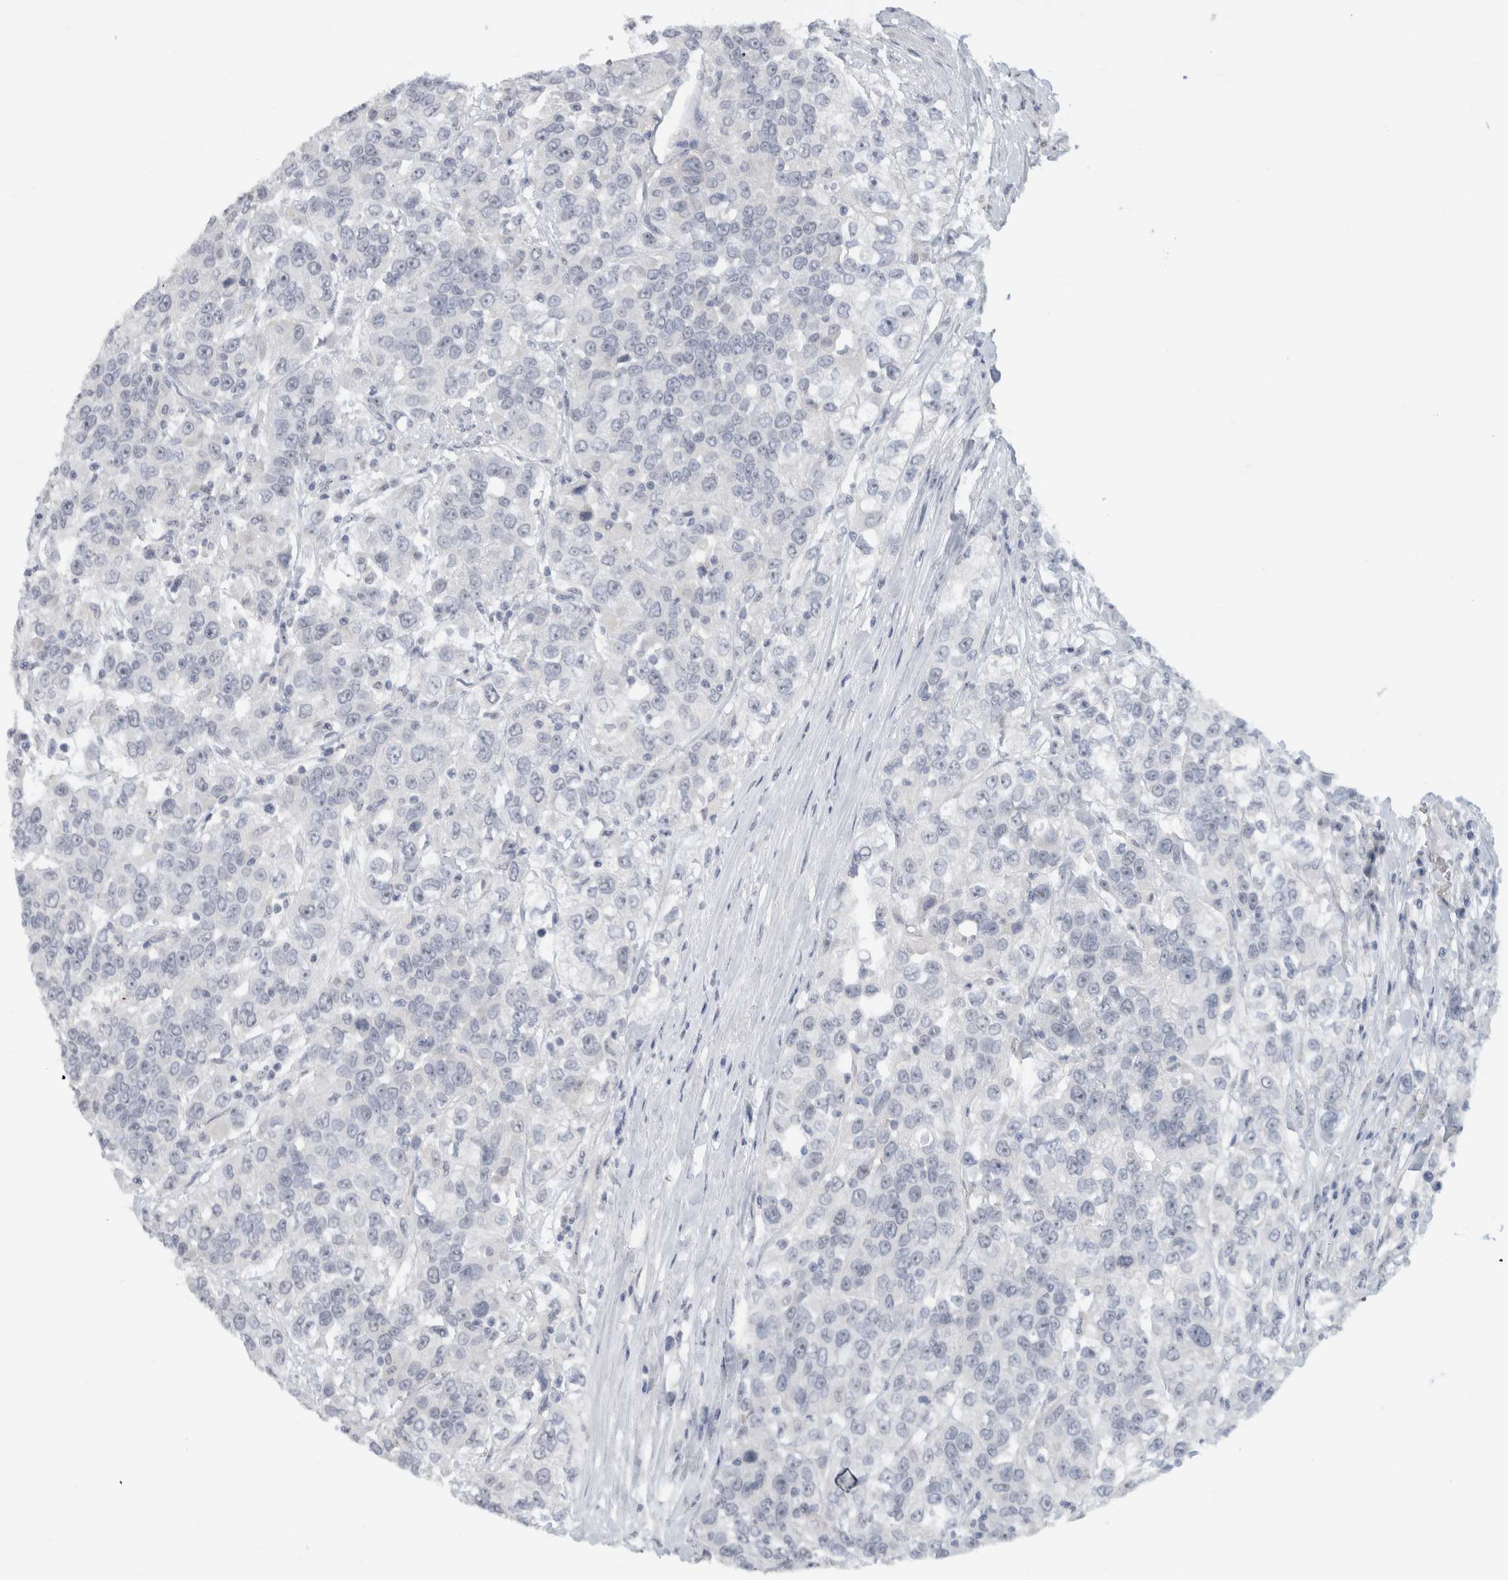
{"staining": {"intensity": "negative", "quantity": "none", "location": "none"}, "tissue": "urothelial cancer", "cell_type": "Tumor cells", "image_type": "cancer", "snomed": [{"axis": "morphology", "description": "Urothelial carcinoma, High grade"}, {"axis": "topography", "description": "Urinary bladder"}], "caption": "IHC micrograph of high-grade urothelial carcinoma stained for a protein (brown), which exhibits no staining in tumor cells. Nuclei are stained in blue.", "gene": "FMR1NB", "patient": {"sex": "female", "age": 80}}